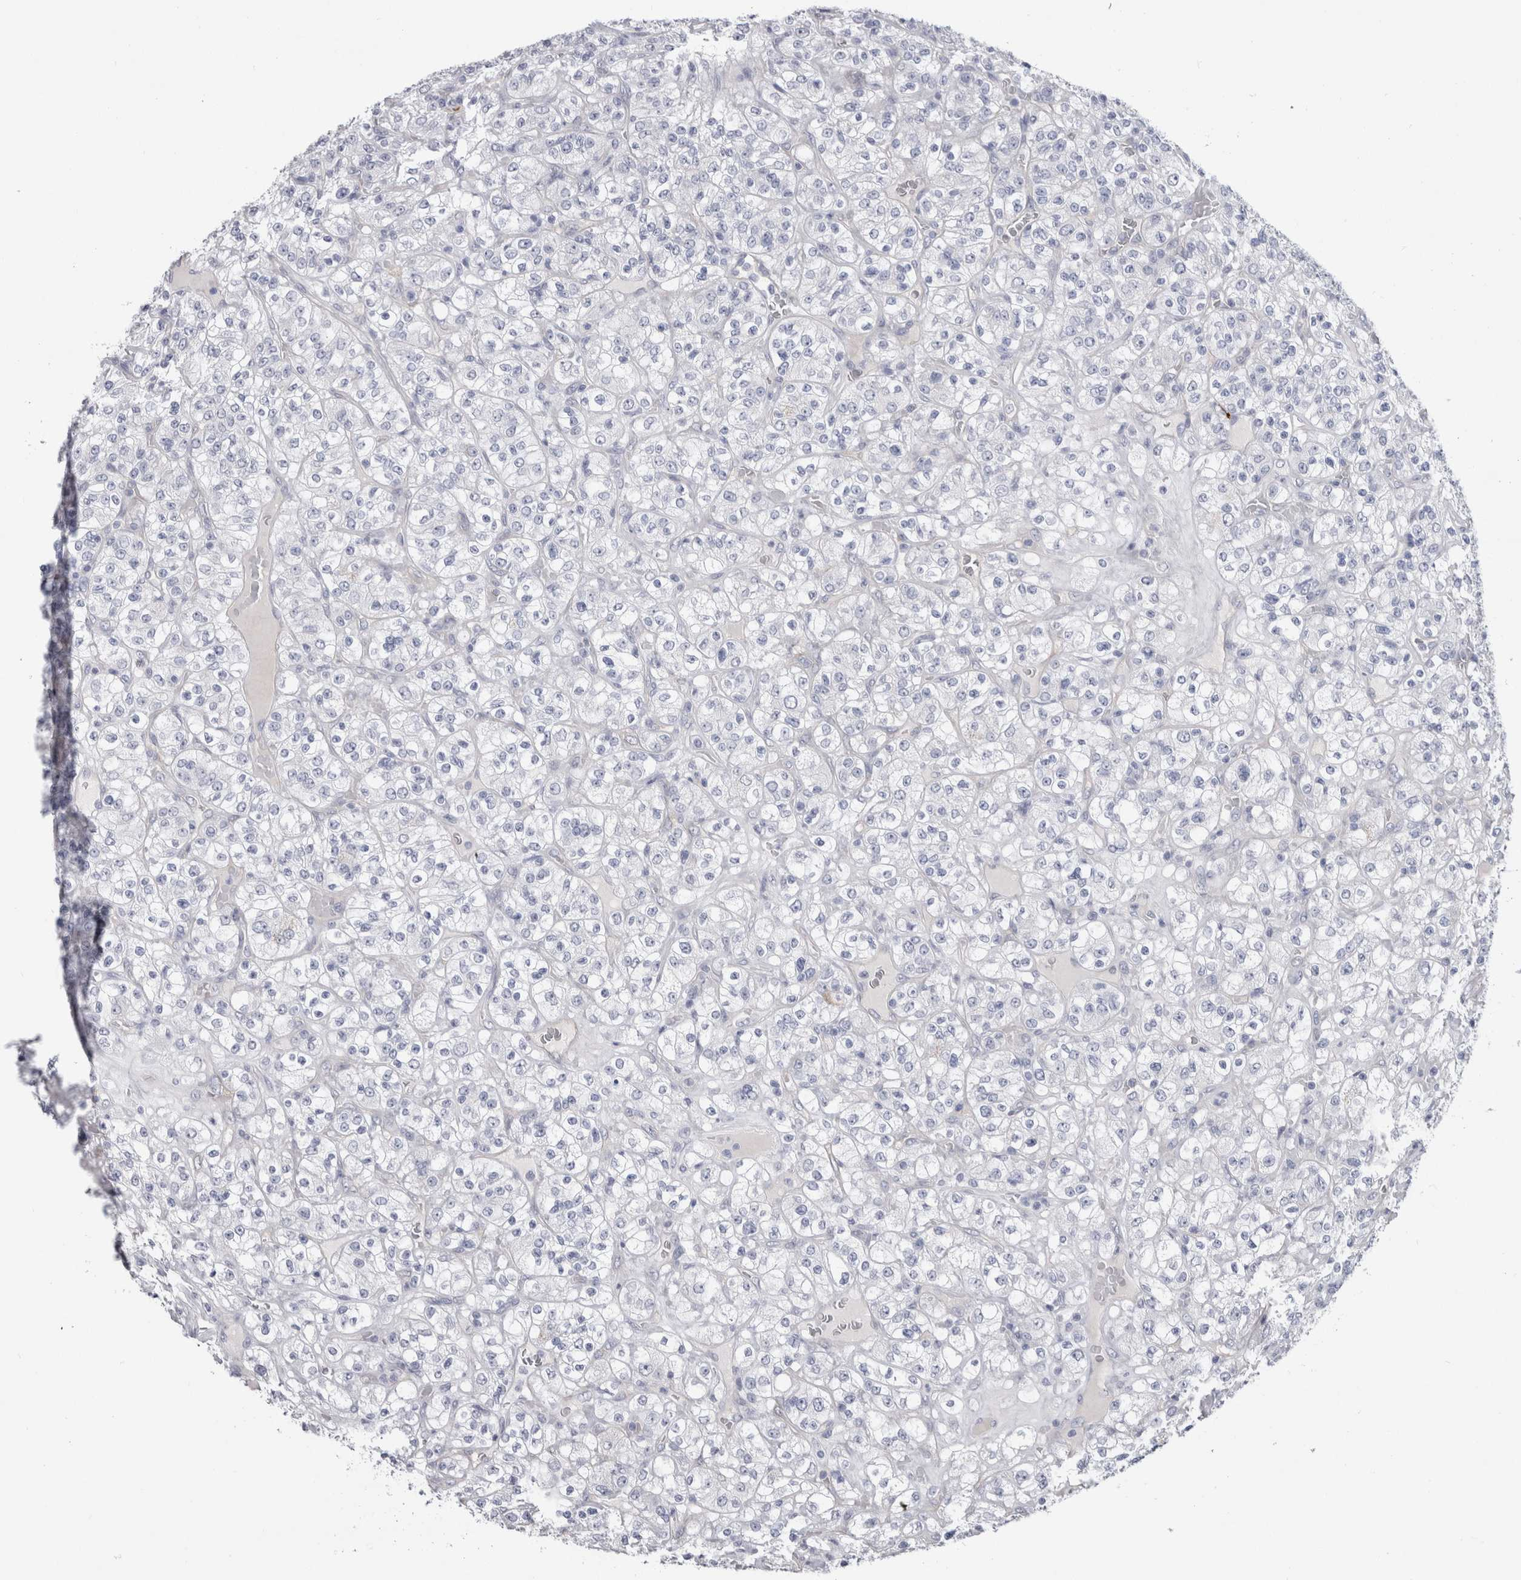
{"staining": {"intensity": "negative", "quantity": "none", "location": "none"}, "tissue": "renal cancer", "cell_type": "Tumor cells", "image_type": "cancer", "snomed": [{"axis": "morphology", "description": "Normal tissue, NOS"}, {"axis": "morphology", "description": "Adenocarcinoma, NOS"}, {"axis": "topography", "description": "Kidney"}], "caption": "Immunohistochemical staining of human adenocarcinoma (renal) demonstrates no significant expression in tumor cells. The staining was performed using DAB to visualize the protein expression in brown, while the nuclei were stained in blue with hematoxylin (Magnification: 20x).", "gene": "CDH17", "patient": {"sex": "female", "age": 72}}